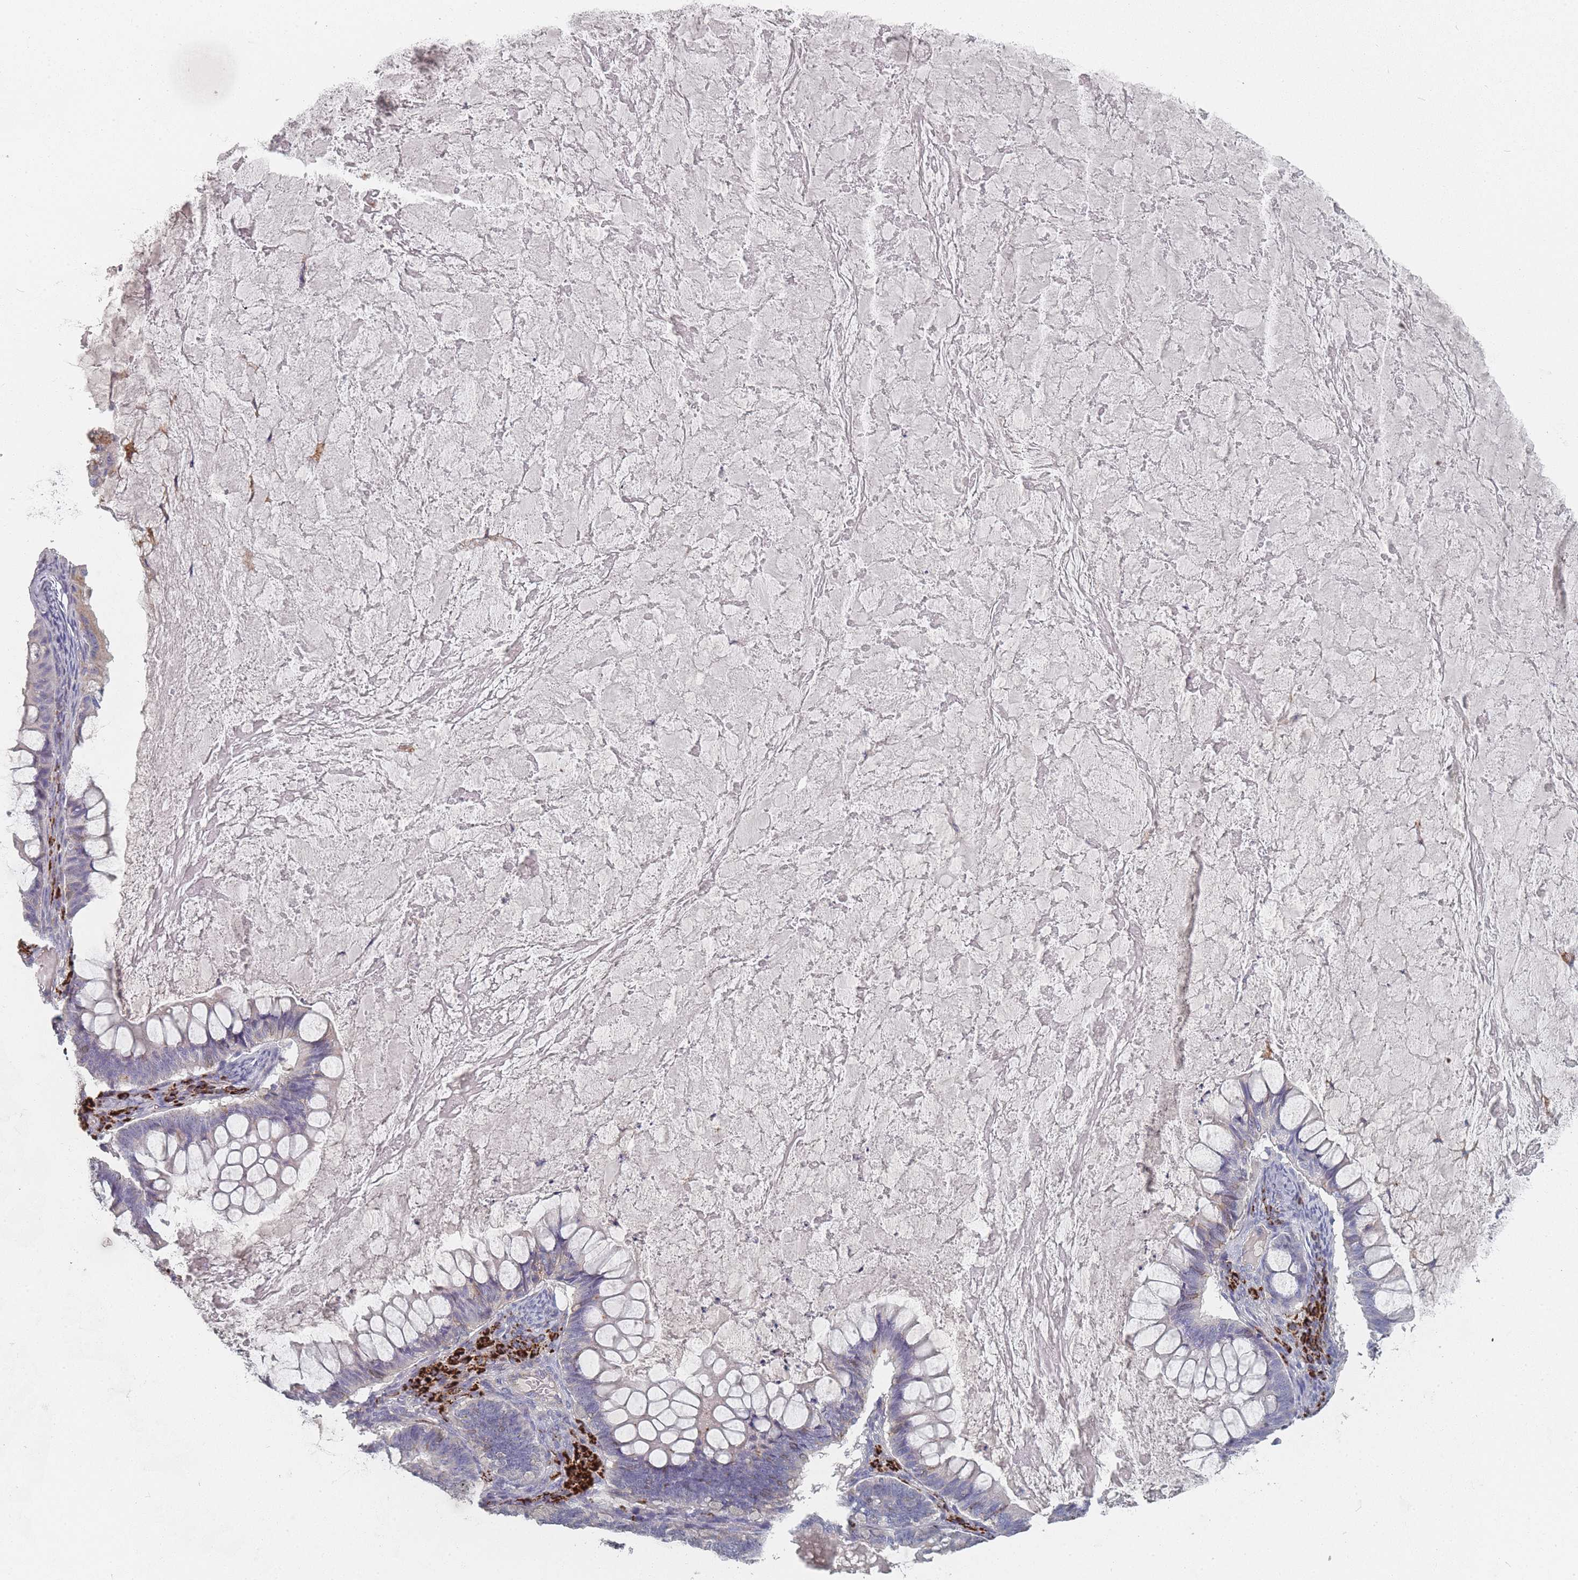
{"staining": {"intensity": "negative", "quantity": "none", "location": "none"}, "tissue": "ovarian cancer", "cell_type": "Tumor cells", "image_type": "cancer", "snomed": [{"axis": "morphology", "description": "Cystadenocarcinoma, mucinous, NOS"}, {"axis": "topography", "description": "Ovary"}], "caption": "Immunohistochemical staining of mucinous cystadenocarcinoma (ovarian) displays no significant positivity in tumor cells.", "gene": "SLC35E4", "patient": {"sex": "female", "age": 61}}